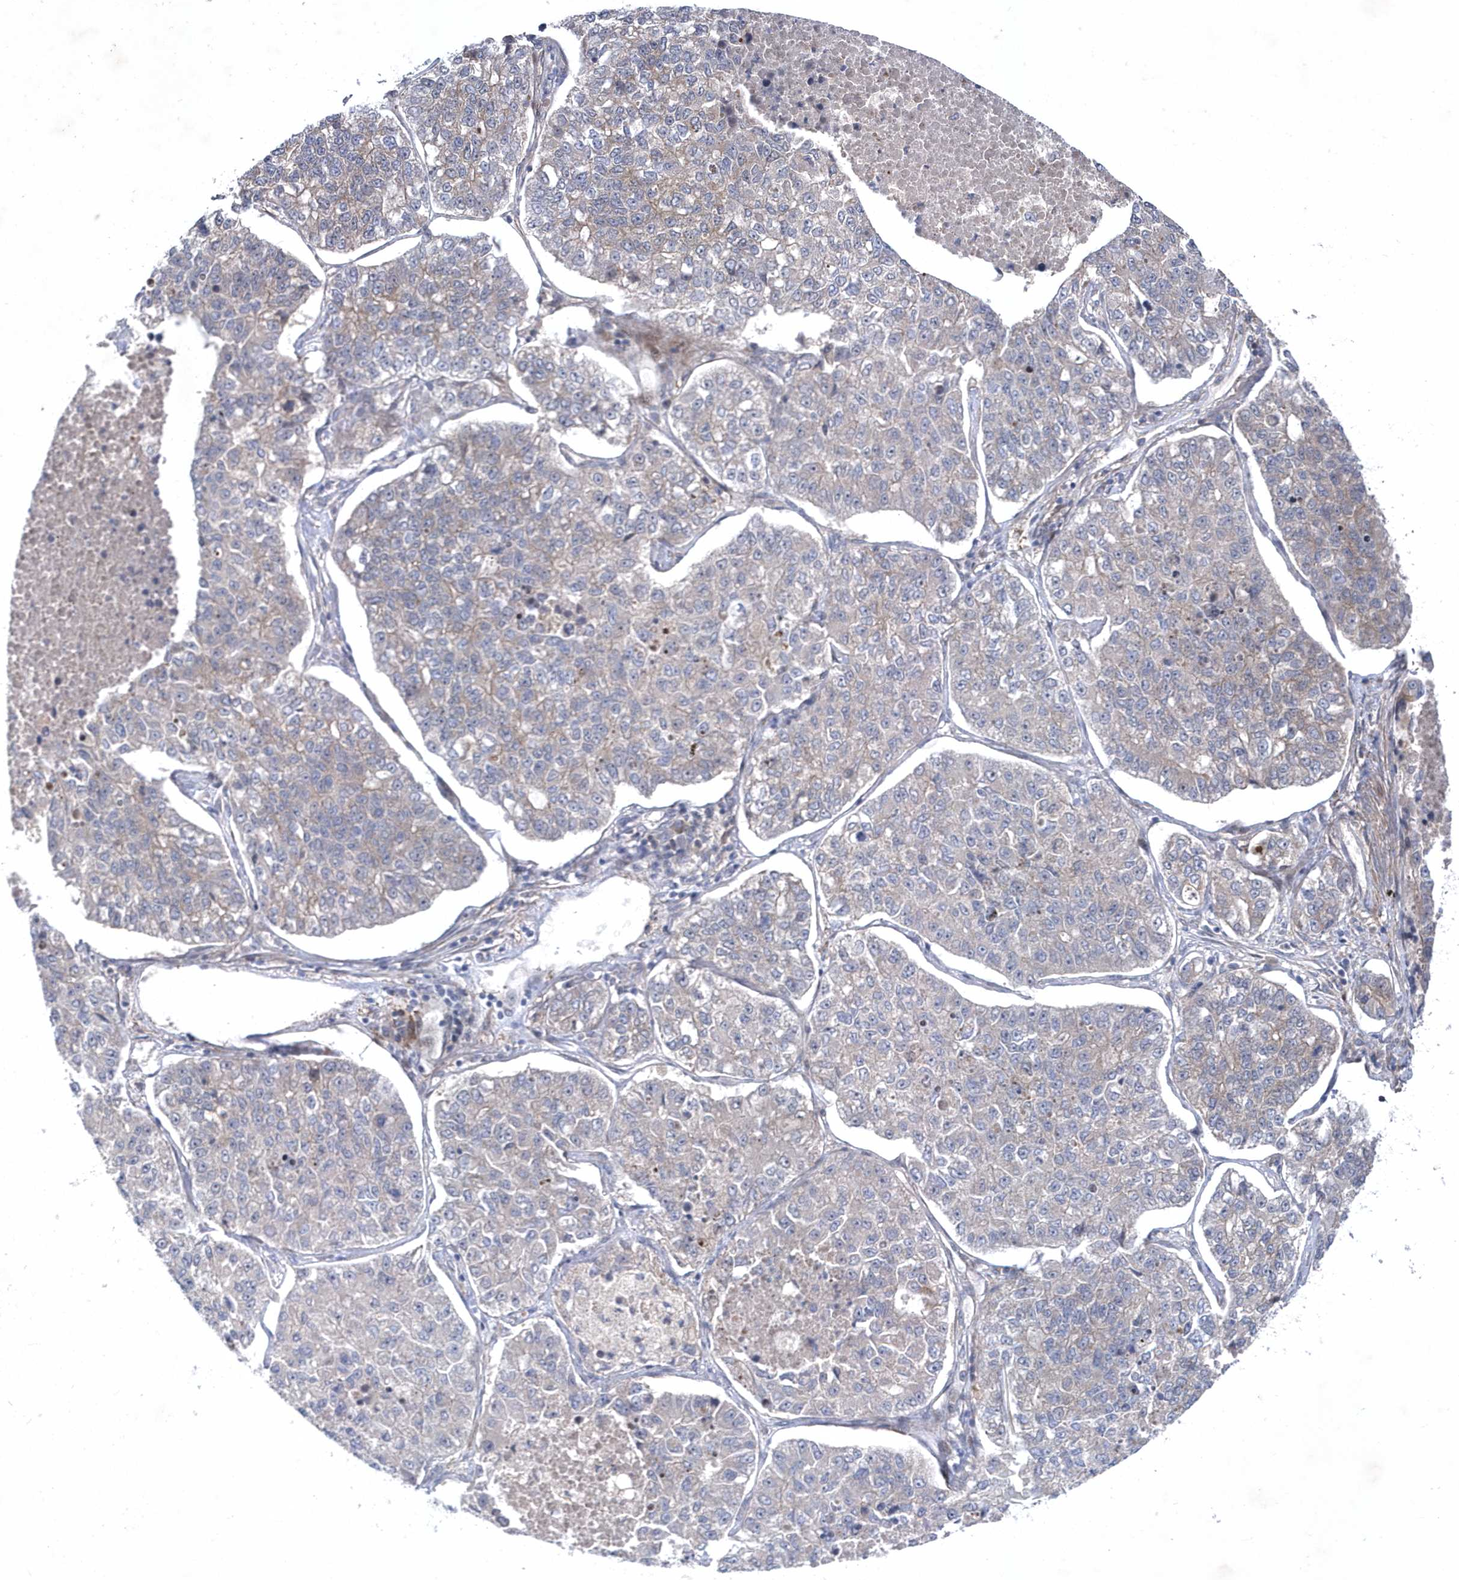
{"staining": {"intensity": "negative", "quantity": "none", "location": "none"}, "tissue": "lung cancer", "cell_type": "Tumor cells", "image_type": "cancer", "snomed": [{"axis": "morphology", "description": "Adenocarcinoma, NOS"}, {"axis": "topography", "description": "Lung"}], "caption": "Adenocarcinoma (lung) was stained to show a protein in brown. There is no significant expression in tumor cells.", "gene": "DSPP", "patient": {"sex": "male", "age": 49}}